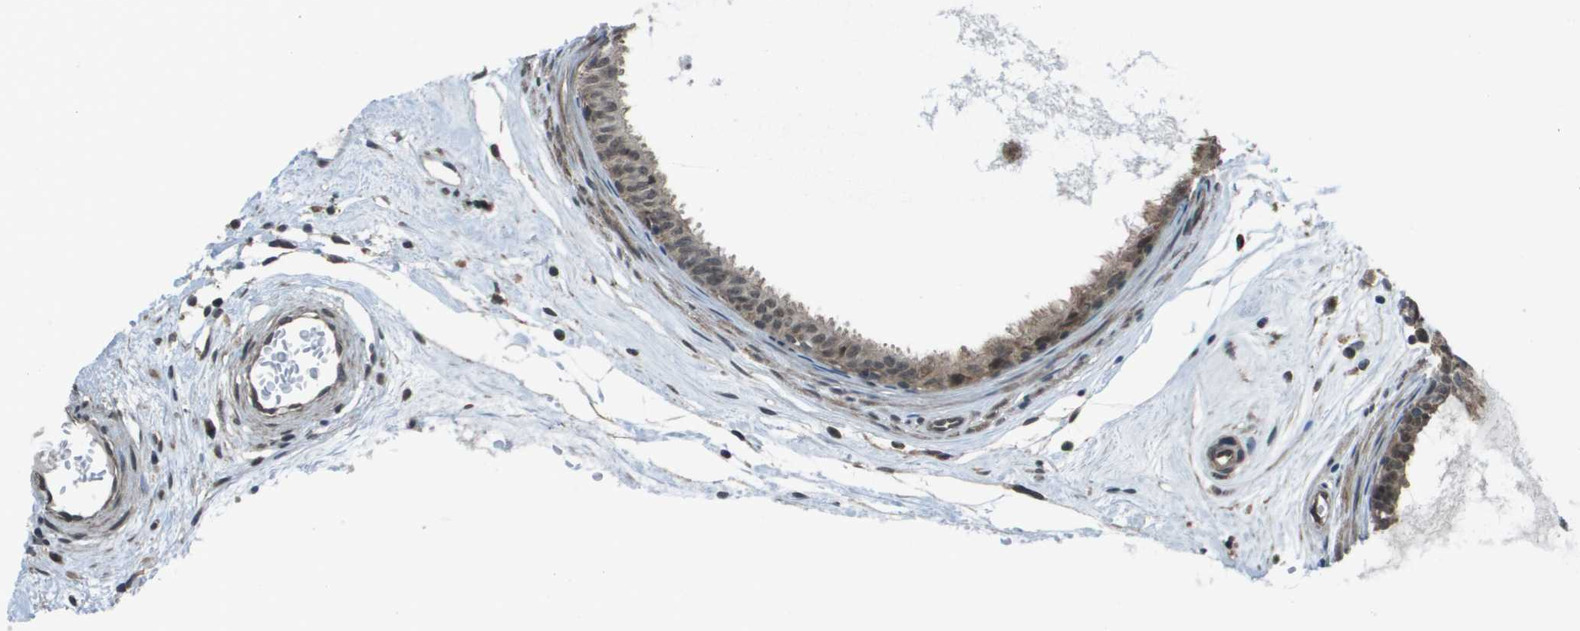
{"staining": {"intensity": "moderate", "quantity": ">75%", "location": "cytoplasmic/membranous"}, "tissue": "epididymis", "cell_type": "Glandular cells", "image_type": "normal", "snomed": [{"axis": "morphology", "description": "Normal tissue, NOS"}, {"axis": "morphology", "description": "Inflammation, NOS"}, {"axis": "topography", "description": "Epididymis"}], "caption": "A histopathology image of human epididymis stained for a protein demonstrates moderate cytoplasmic/membranous brown staining in glandular cells.", "gene": "PPFIA1", "patient": {"sex": "male", "age": 85}}